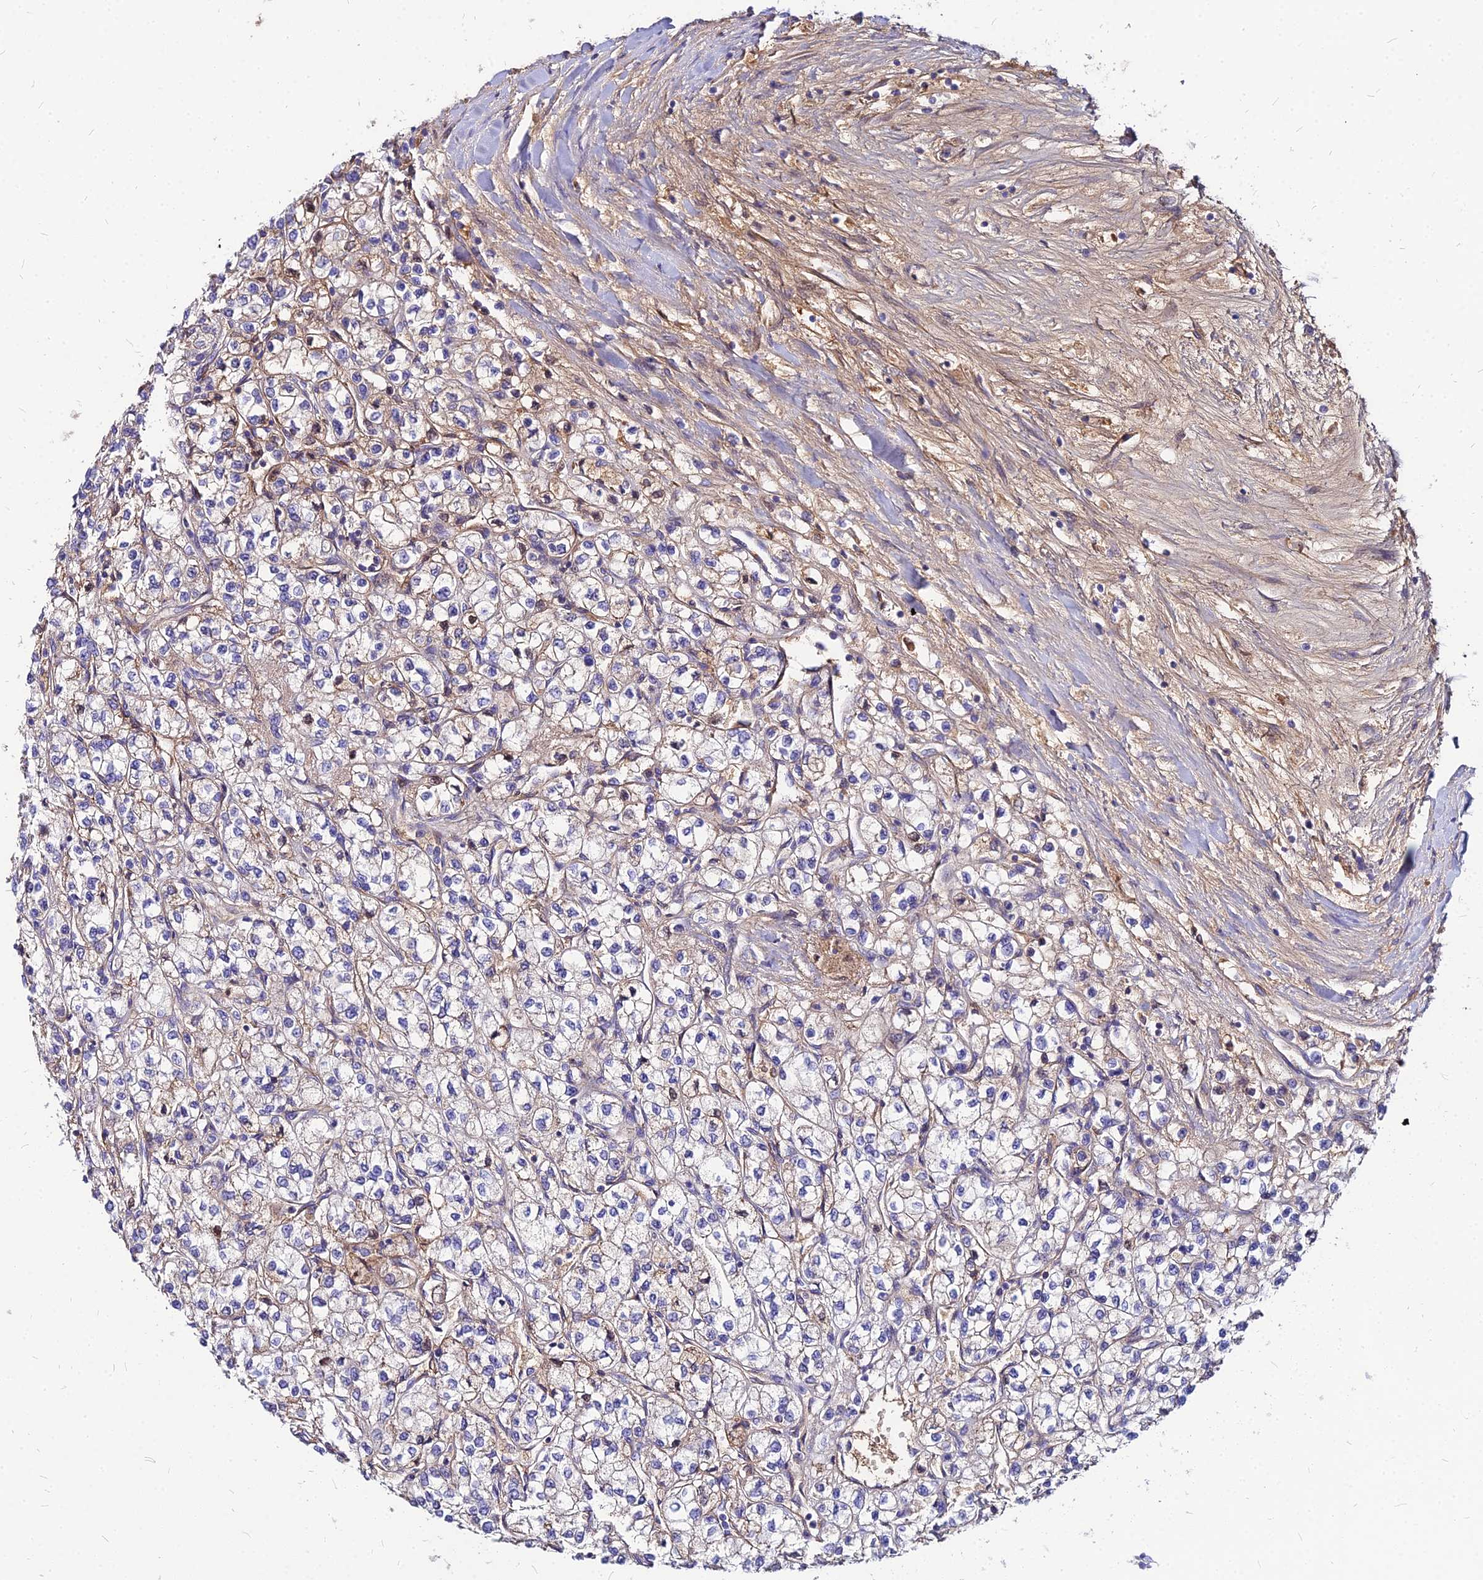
{"staining": {"intensity": "weak", "quantity": "<25%", "location": "cytoplasmic/membranous"}, "tissue": "renal cancer", "cell_type": "Tumor cells", "image_type": "cancer", "snomed": [{"axis": "morphology", "description": "Adenocarcinoma, NOS"}, {"axis": "topography", "description": "Kidney"}], "caption": "DAB immunohistochemical staining of human renal adenocarcinoma reveals no significant staining in tumor cells.", "gene": "ACSM6", "patient": {"sex": "male", "age": 80}}